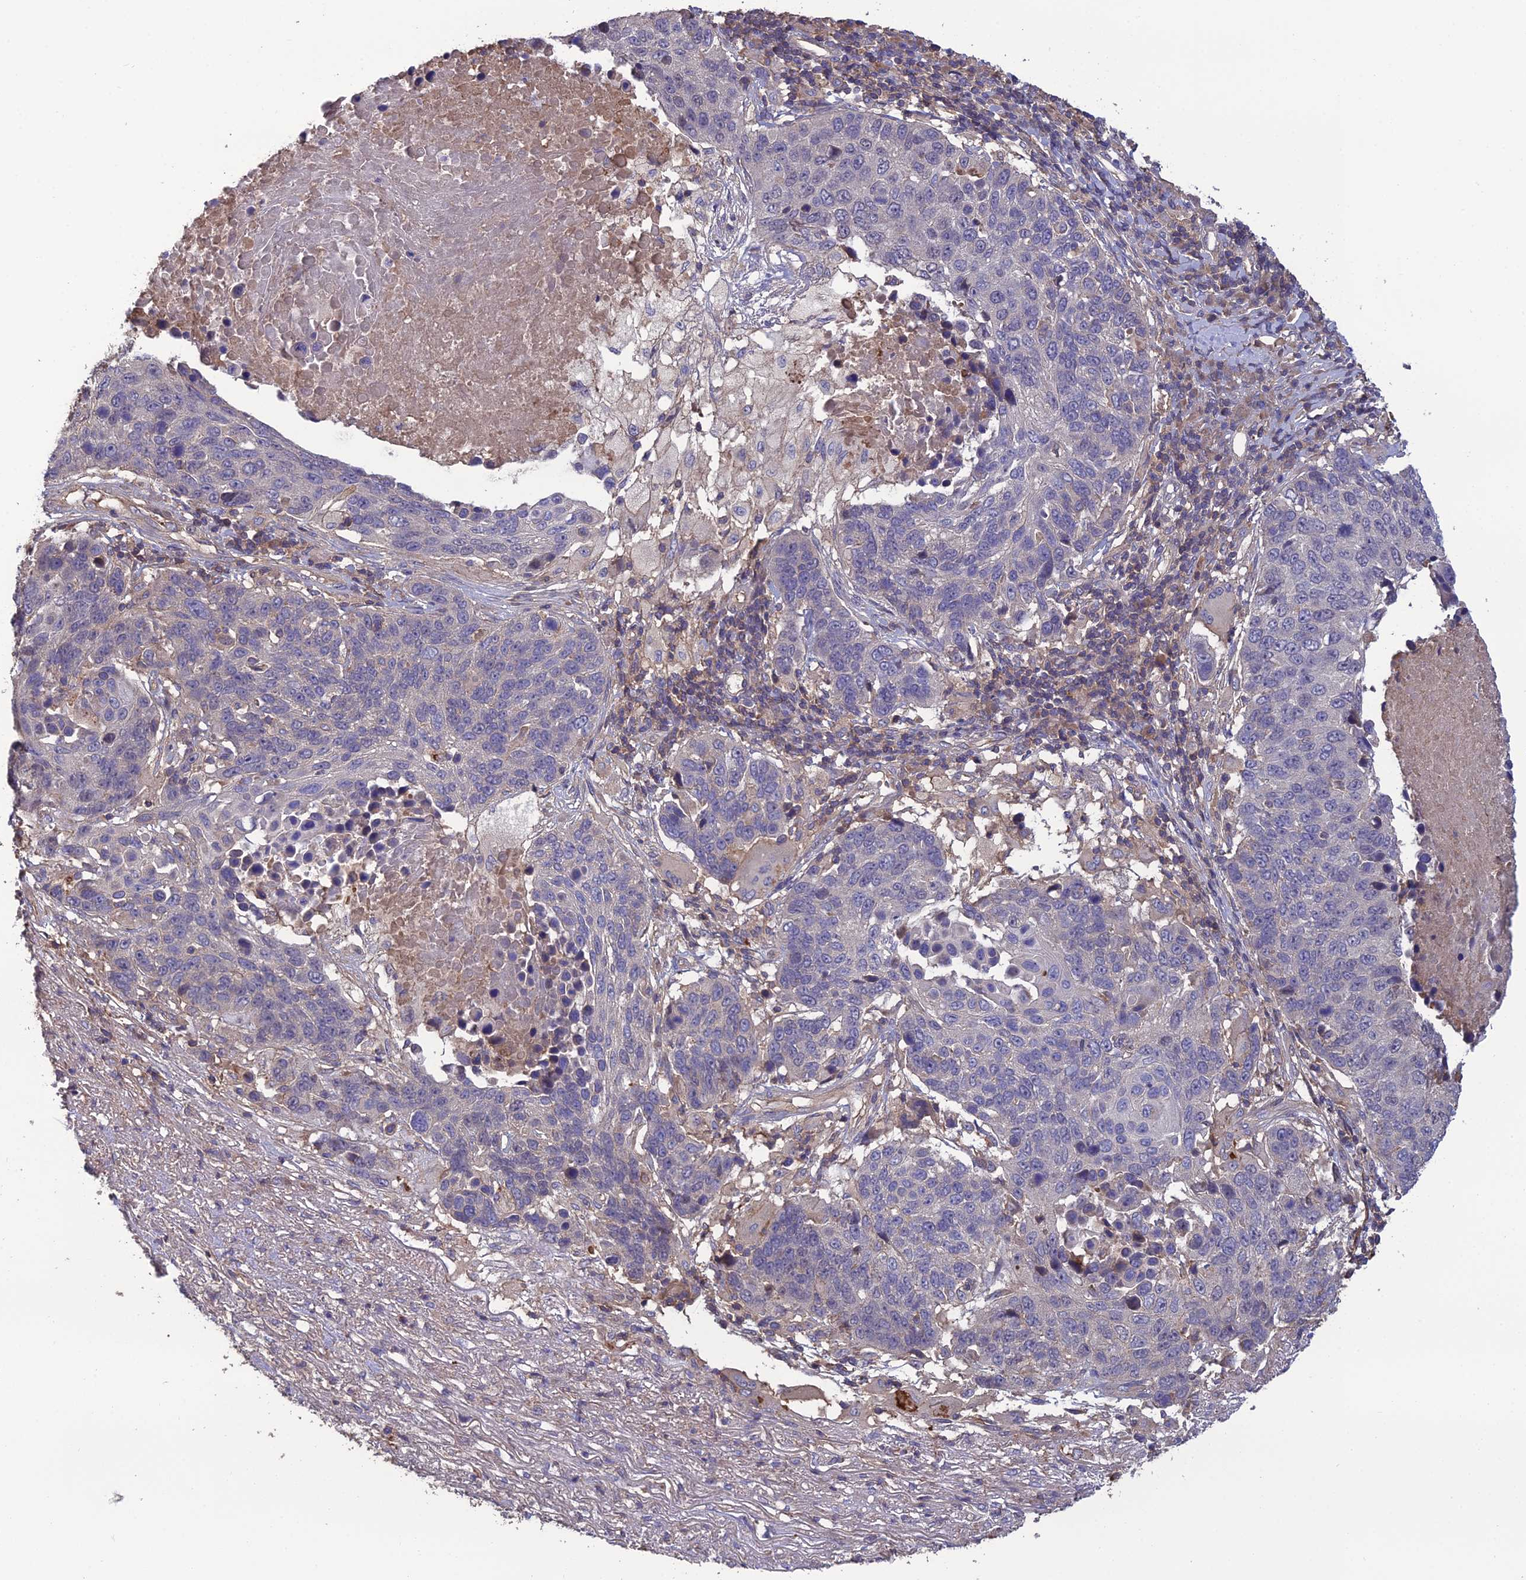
{"staining": {"intensity": "negative", "quantity": "none", "location": "none"}, "tissue": "lung cancer", "cell_type": "Tumor cells", "image_type": "cancer", "snomed": [{"axis": "morphology", "description": "Normal tissue, NOS"}, {"axis": "morphology", "description": "Squamous cell carcinoma, NOS"}, {"axis": "topography", "description": "Lymph node"}, {"axis": "topography", "description": "Lung"}], "caption": "An immunohistochemistry photomicrograph of lung squamous cell carcinoma is shown. There is no staining in tumor cells of lung squamous cell carcinoma. (DAB IHC with hematoxylin counter stain).", "gene": "GALR2", "patient": {"sex": "male", "age": 66}}